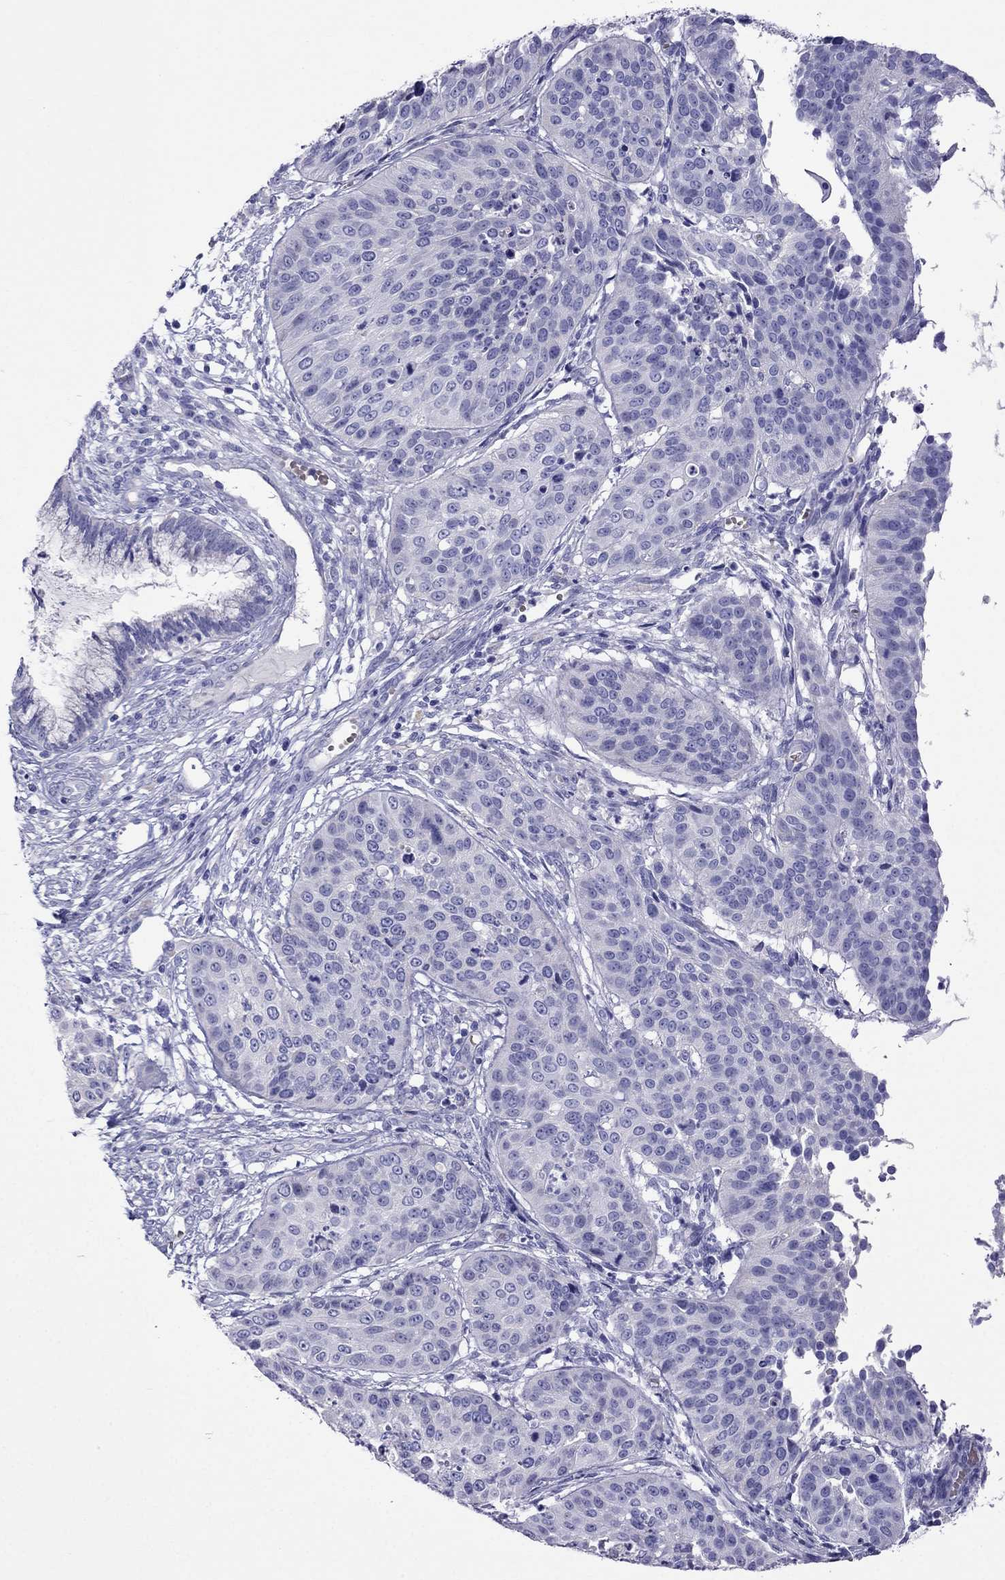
{"staining": {"intensity": "negative", "quantity": "none", "location": "none"}, "tissue": "cervical cancer", "cell_type": "Tumor cells", "image_type": "cancer", "snomed": [{"axis": "morphology", "description": "Normal tissue, NOS"}, {"axis": "morphology", "description": "Squamous cell carcinoma, NOS"}, {"axis": "topography", "description": "Cervix"}], "caption": "The image displays no staining of tumor cells in squamous cell carcinoma (cervical).", "gene": "TDRD1", "patient": {"sex": "female", "age": 39}}